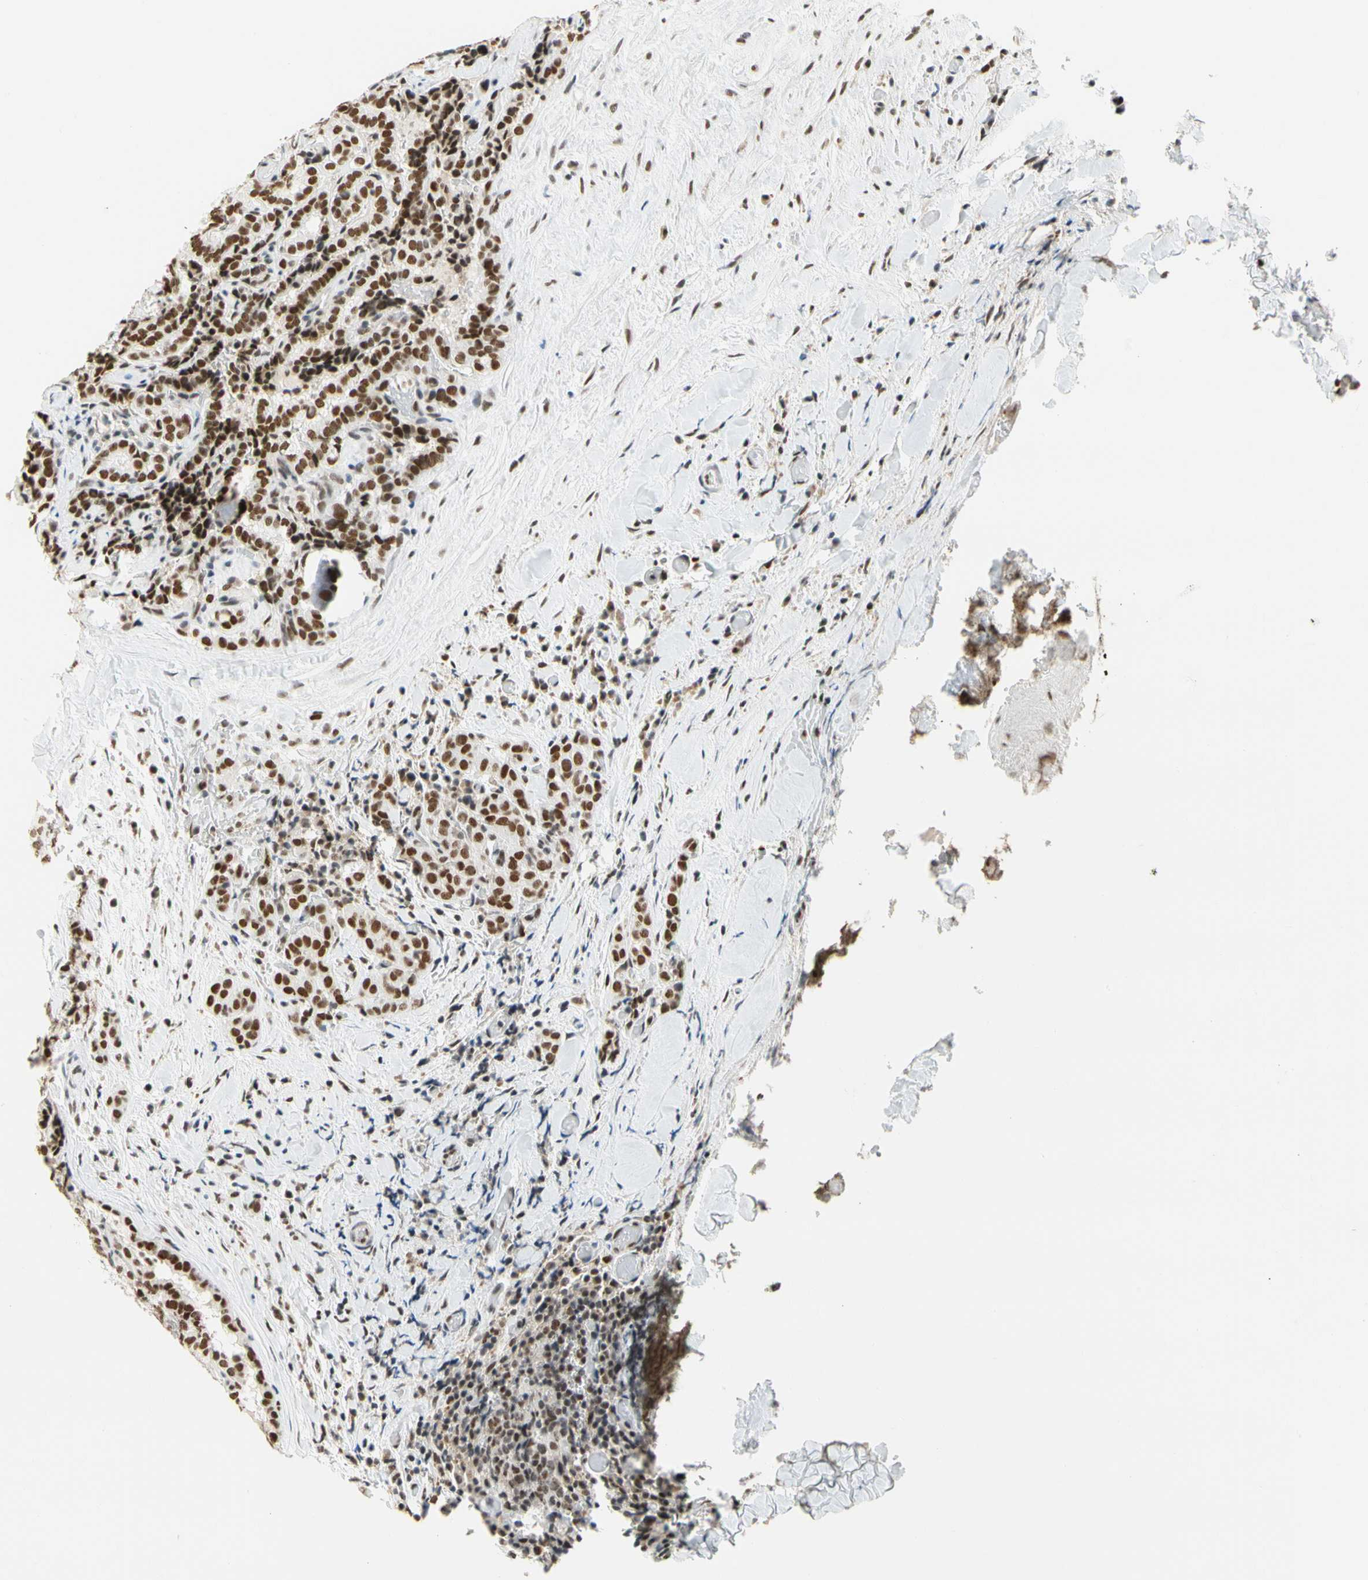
{"staining": {"intensity": "strong", "quantity": ">75%", "location": "nuclear"}, "tissue": "thyroid cancer", "cell_type": "Tumor cells", "image_type": "cancer", "snomed": [{"axis": "morphology", "description": "Normal tissue, NOS"}, {"axis": "morphology", "description": "Papillary adenocarcinoma, NOS"}, {"axis": "topography", "description": "Thyroid gland"}], "caption": "Immunohistochemistry staining of thyroid papillary adenocarcinoma, which demonstrates high levels of strong nuclear expression in approximately >75% of tumor cells indicating strong nuclear protein expression. The staining was performed using DAB (3,3'-diaminobenzidine) (brown) for protein detection and nuclei were counterstained in hematoxylin (blue).", "gene": "ZSCAN16", "patient": {"sex": "female", "age": 30}}